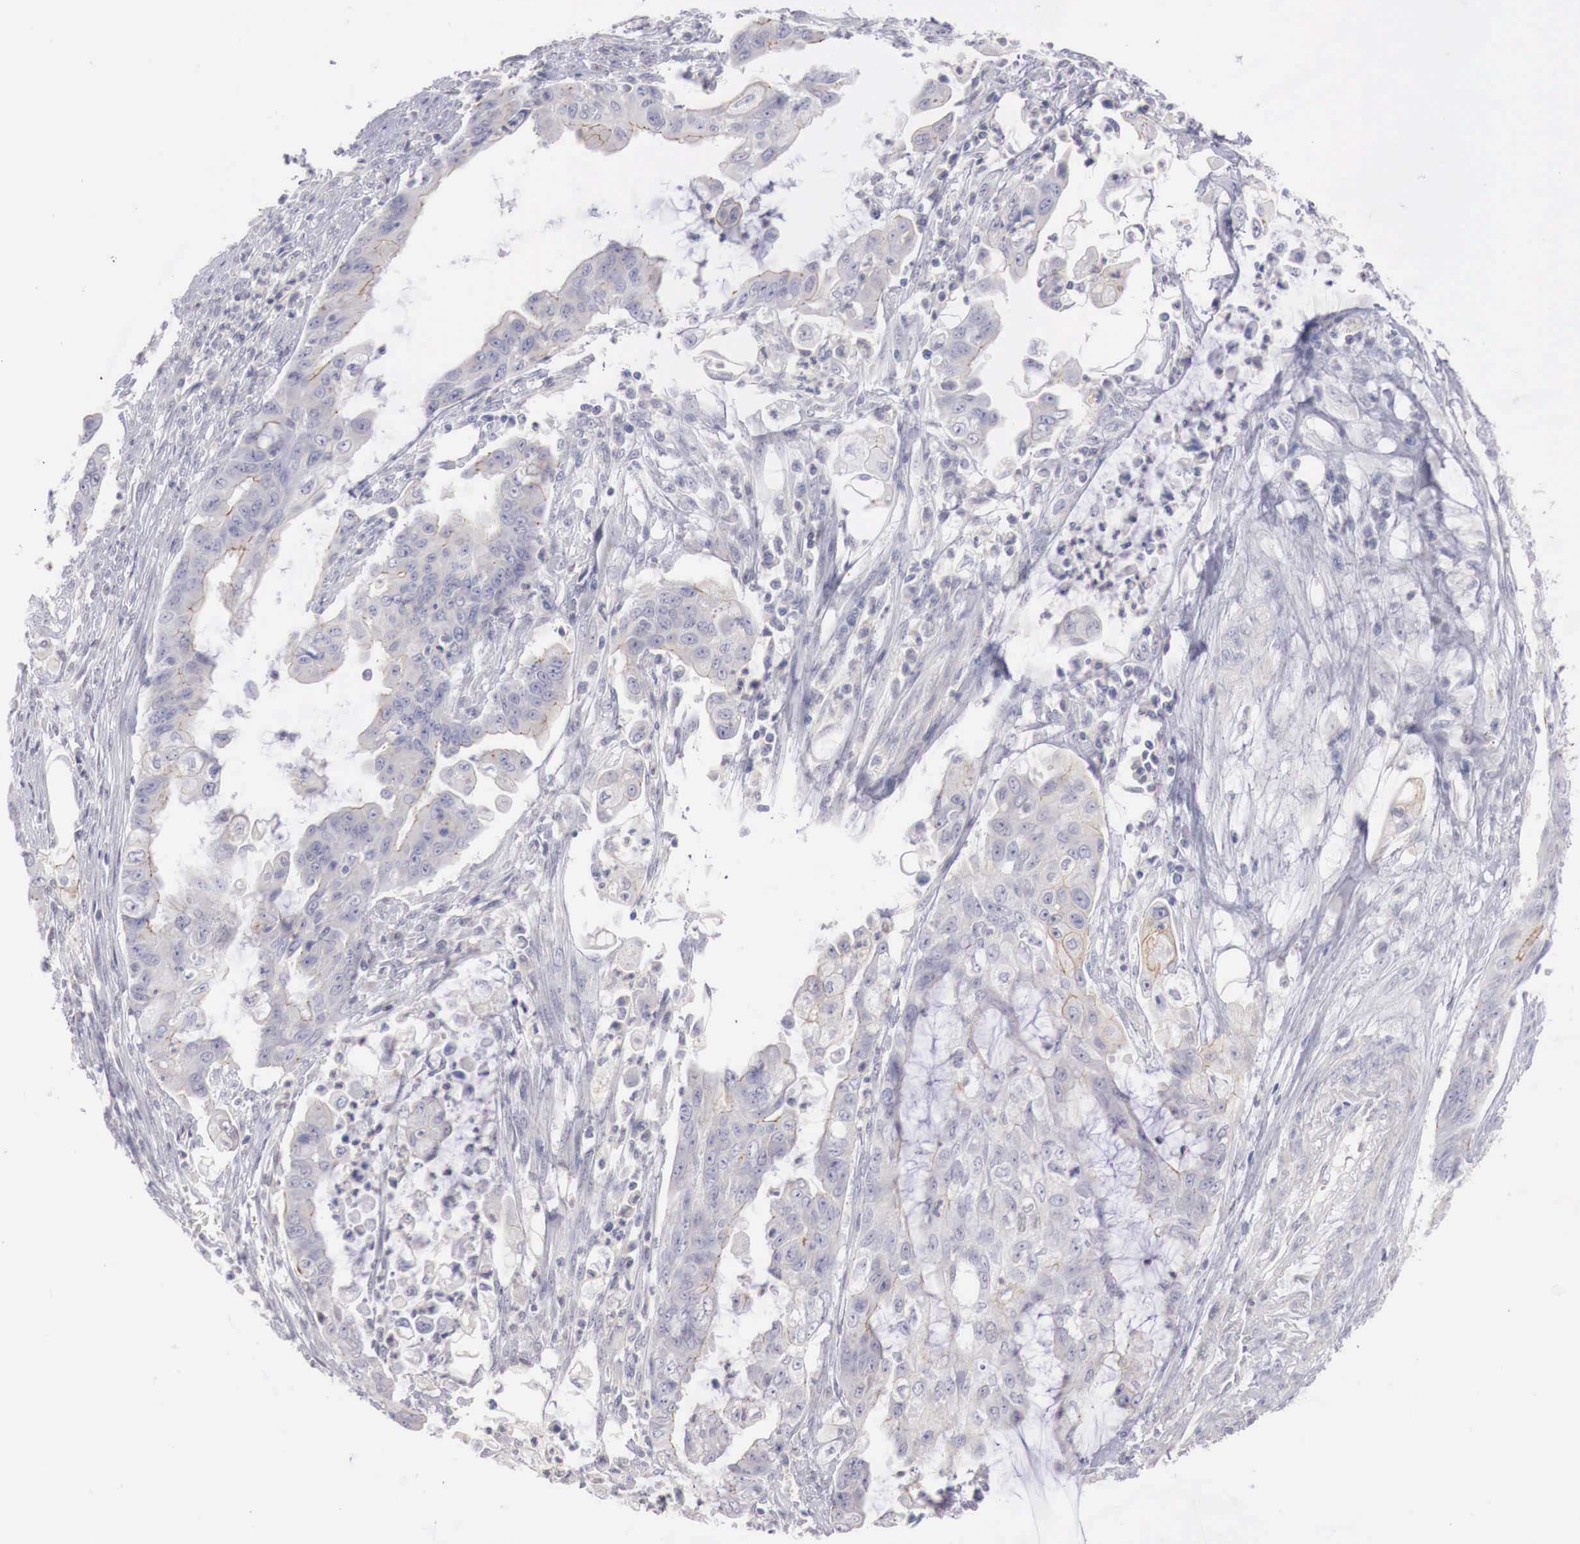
{"staining": {"intensity": "negative", "quantity": "none", "location": "none"}, "tissue": "endometrial cancer", "cell_type": "Tumor cells", "image_type": "cancer", "snomed": [{"axis": "morphology", "description": "Adenocarcinoma, NOS"}, {"axis": "topography", "description": "Endometrium"}], "caption": "High power microscopy photomicrograph of an immunohistochemistry photomicrograph of endometrial cancer, revealing no significant expression in tumor cells.", "gene": "TRIM13", "patient": {"sex": "female", "age": 75}}